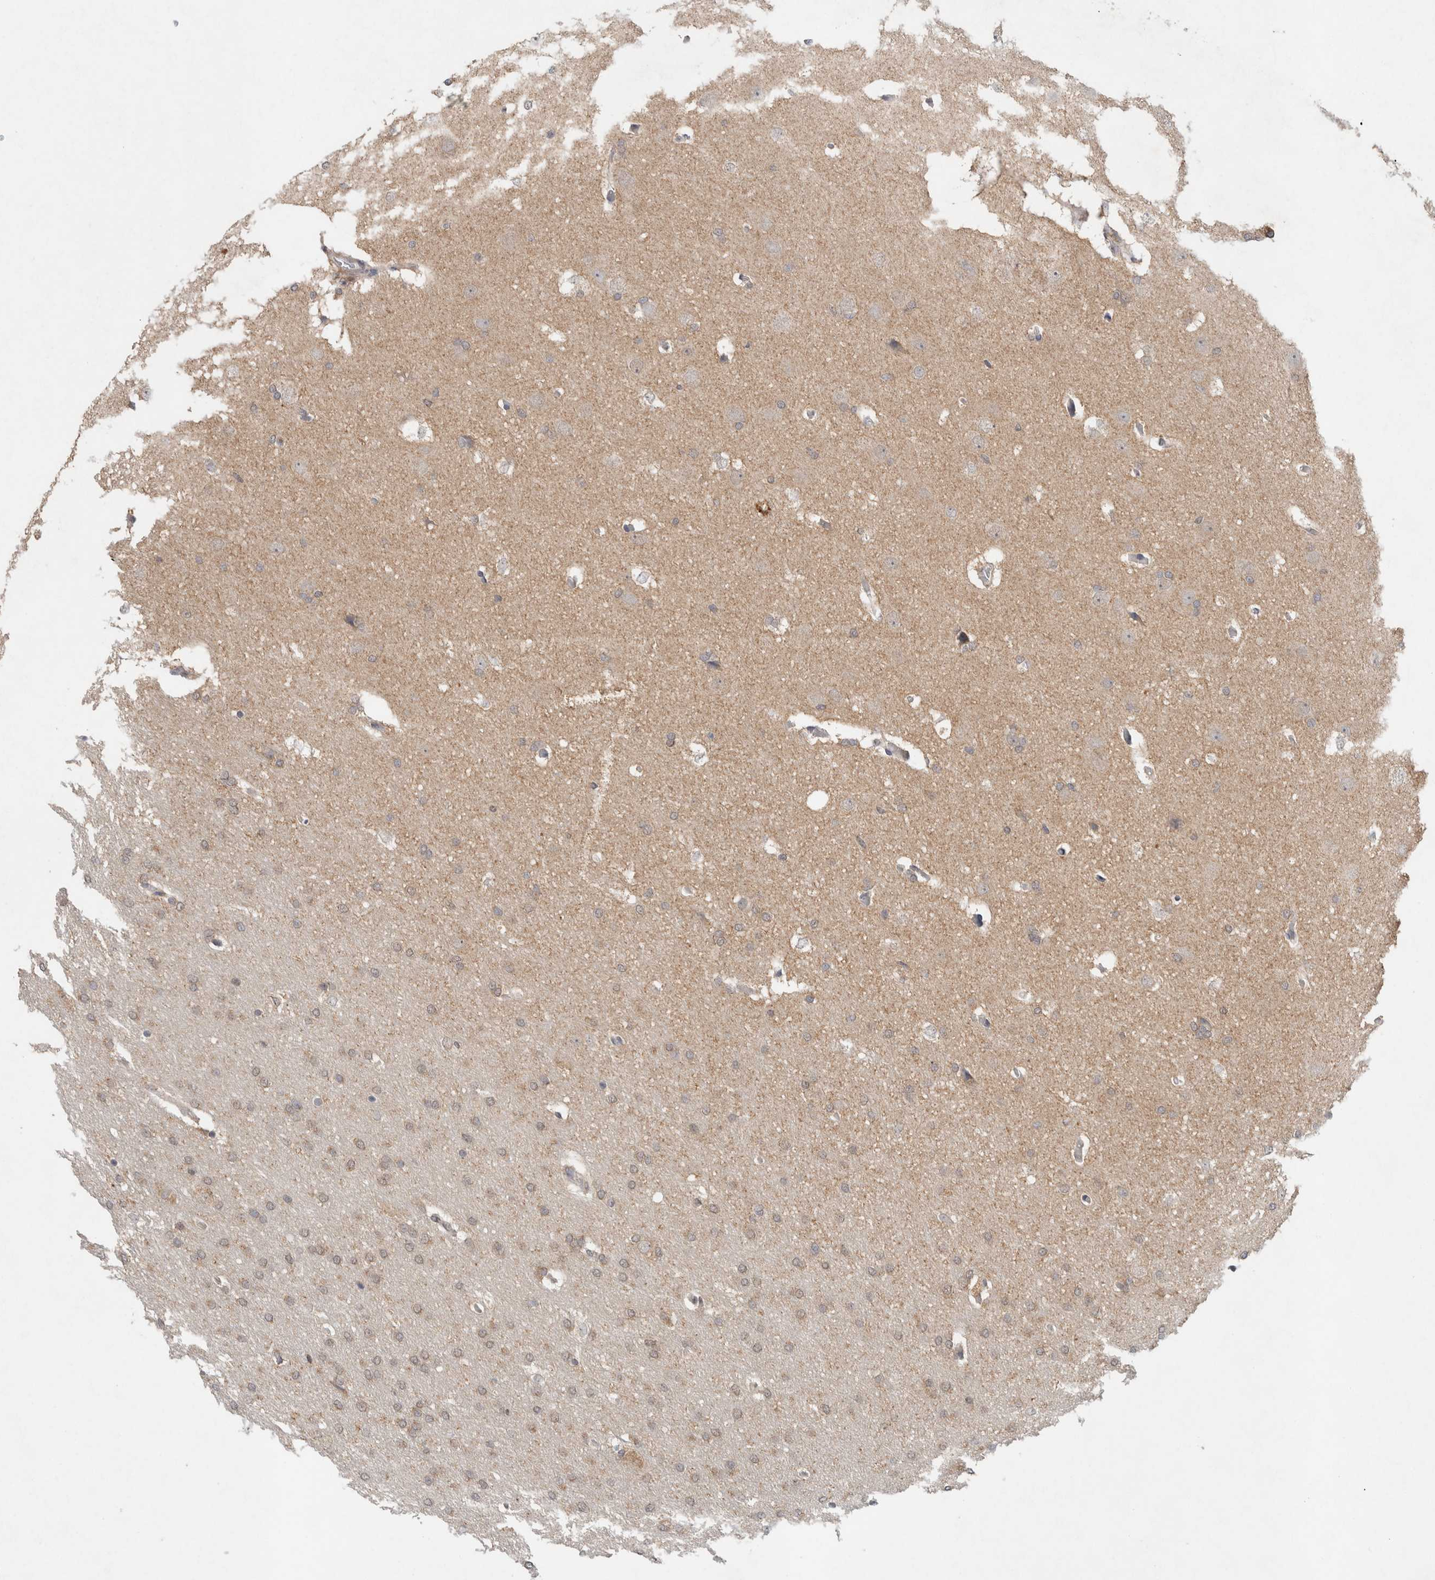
{"staining": {"intensity": "weak", "quantity": ">75%", "location": "nuclear"}, "tissue": "glioma", "cell_type": "Tumor cells", "image_type": "cancer", "snomed": [{"axis": "morphology", "description": "Glioma, malignant, Low grade"}, {"axis": "topography", "description": "Brain"}], "caption": "A brown stain highlights weak nuclear positivity of a protein in human low-grade glioma (malignant) tumor cells. The staining was performed using DAB (3,3'-diaminobenzidine) to visualize the protein expression in brown, while the nuclei were stained in blue with hematoxylin (Magnification: 20x).", "gene": "RAB14", "patient": {"sex": "female", "age": 37}}